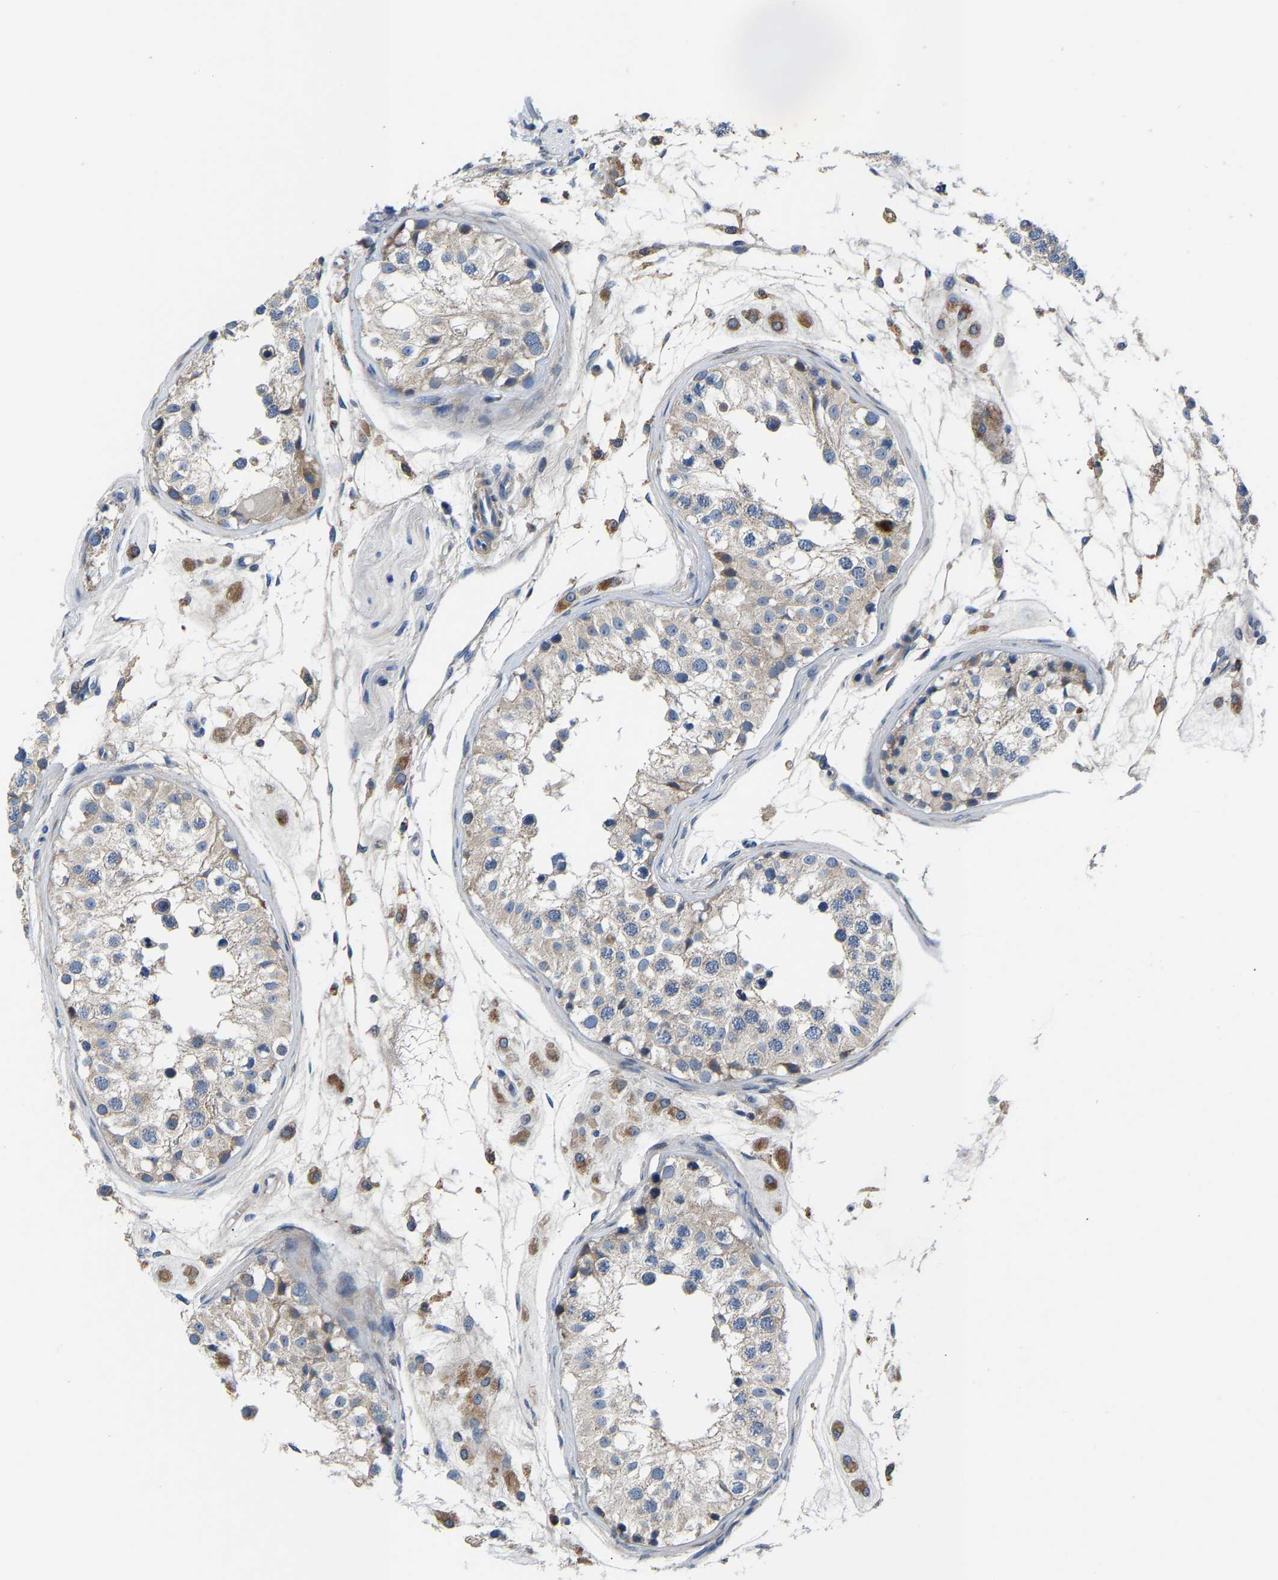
{"staining": {"intensity": "negative", "quantity": "none", "location": "none"}, "tissue": "testis", "cell_type": "Cells in seminiferous ducts", "image_type": "normal", "snomed": [{"axis": "morphology", "description": "Normal tissue, NOS"}, {"axis": "morphology", "description": "Adenocarcinoma, metastatic, NOS"}, {"axis": "topography", "description": "Testis"}], "caption": "This is an immunohistochemistry (IHC) photomicrograph of benign testis. There is no expression in cells in seminiferous ducts.", "gene": "CCDC171", "patient": {"sex": "male", "age": 26}}